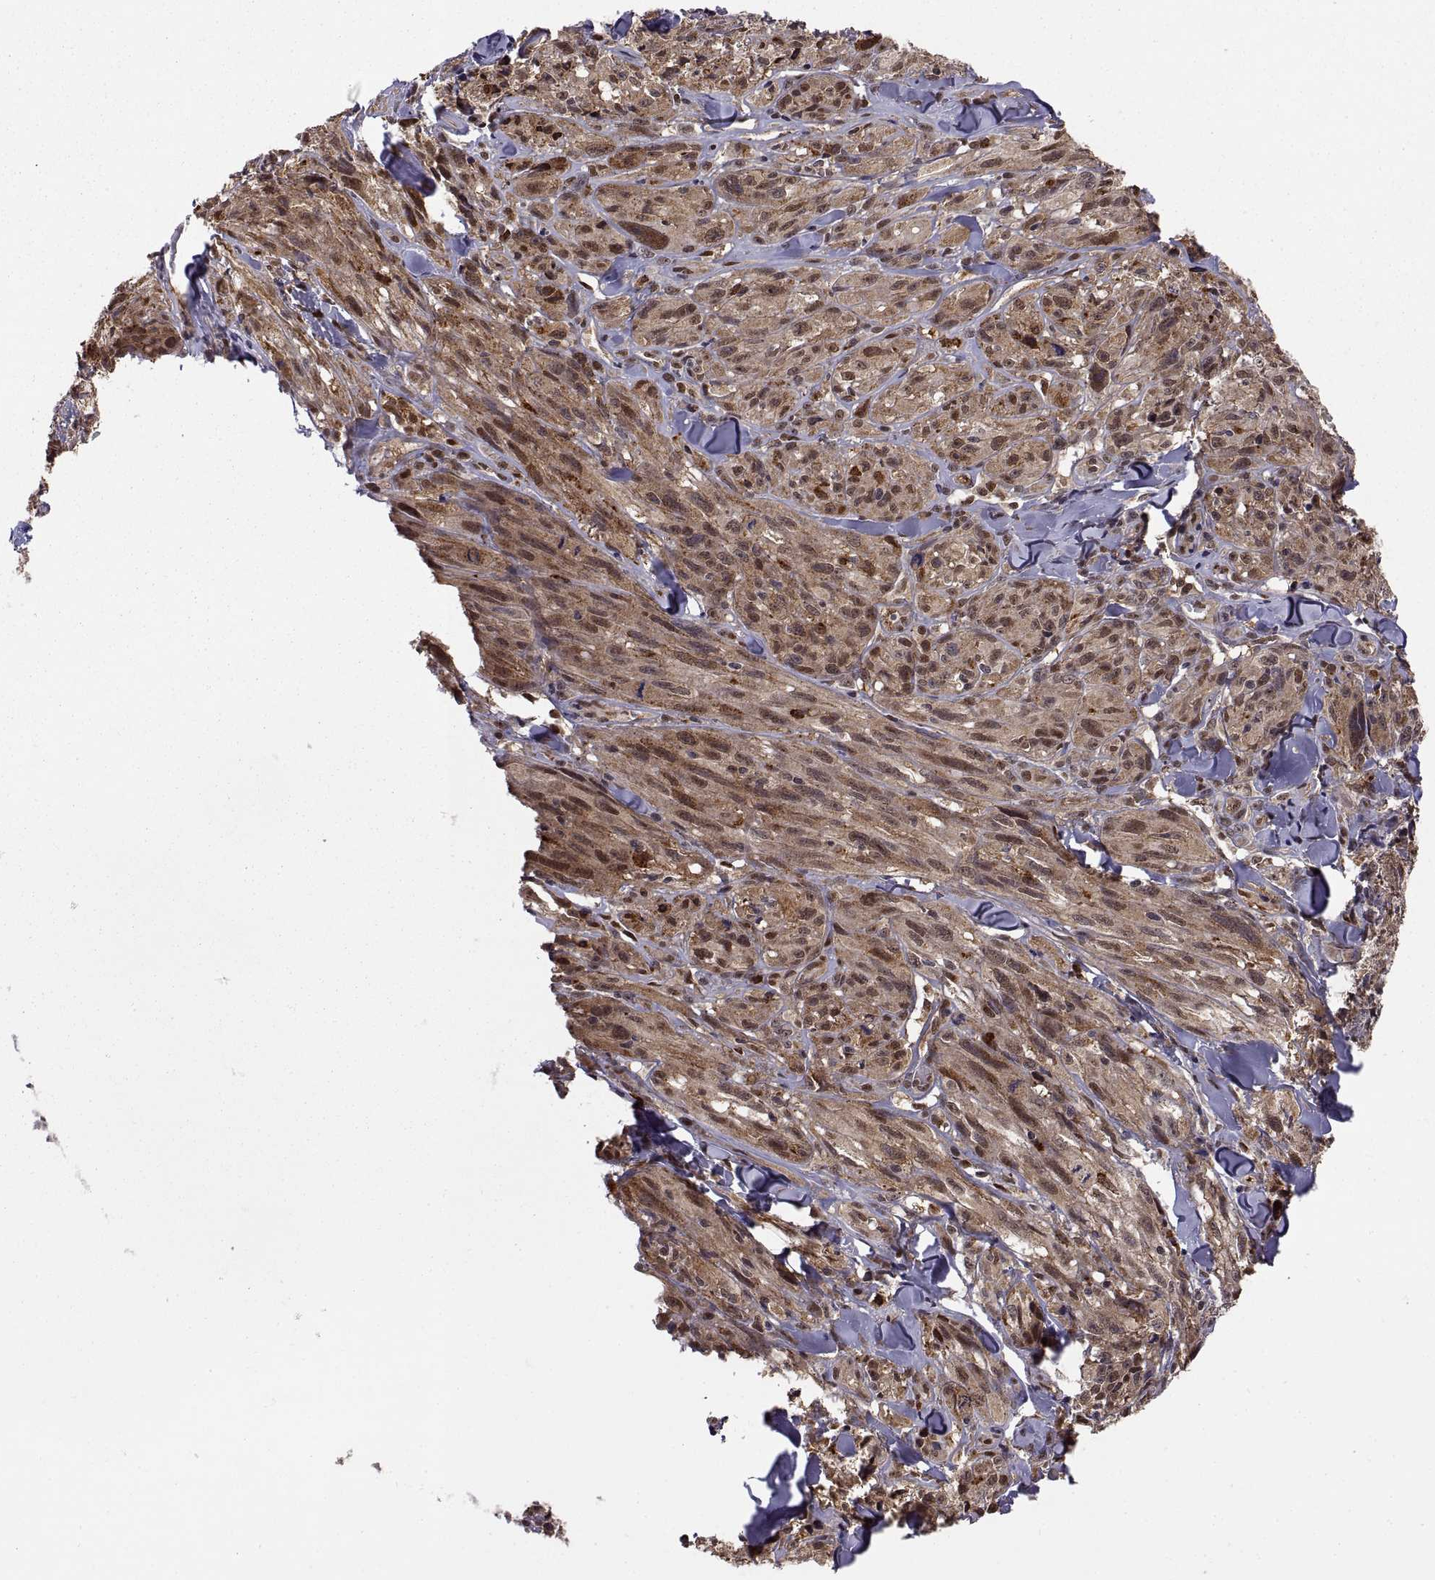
{"staining": {"intensity": "moderate", "quantity": ">75%", "location": "cytoplasmic/membranous"}, "tissue": "melanoma", "cell_type": "Tumor cells", "image_type": "cancer", "snomed": [{"axis": "morphology", "description": "Malignant melanoma, NOS"}, {"axis": "topography", "description": "Skin"}], "caption": "An image of melanoma stained for a protein demonstrates moderate cytoplasmic/membranous brown staining in tumor cells.", "gene": "PSMC2", "patient": {"sex": "male", "age": 67}}